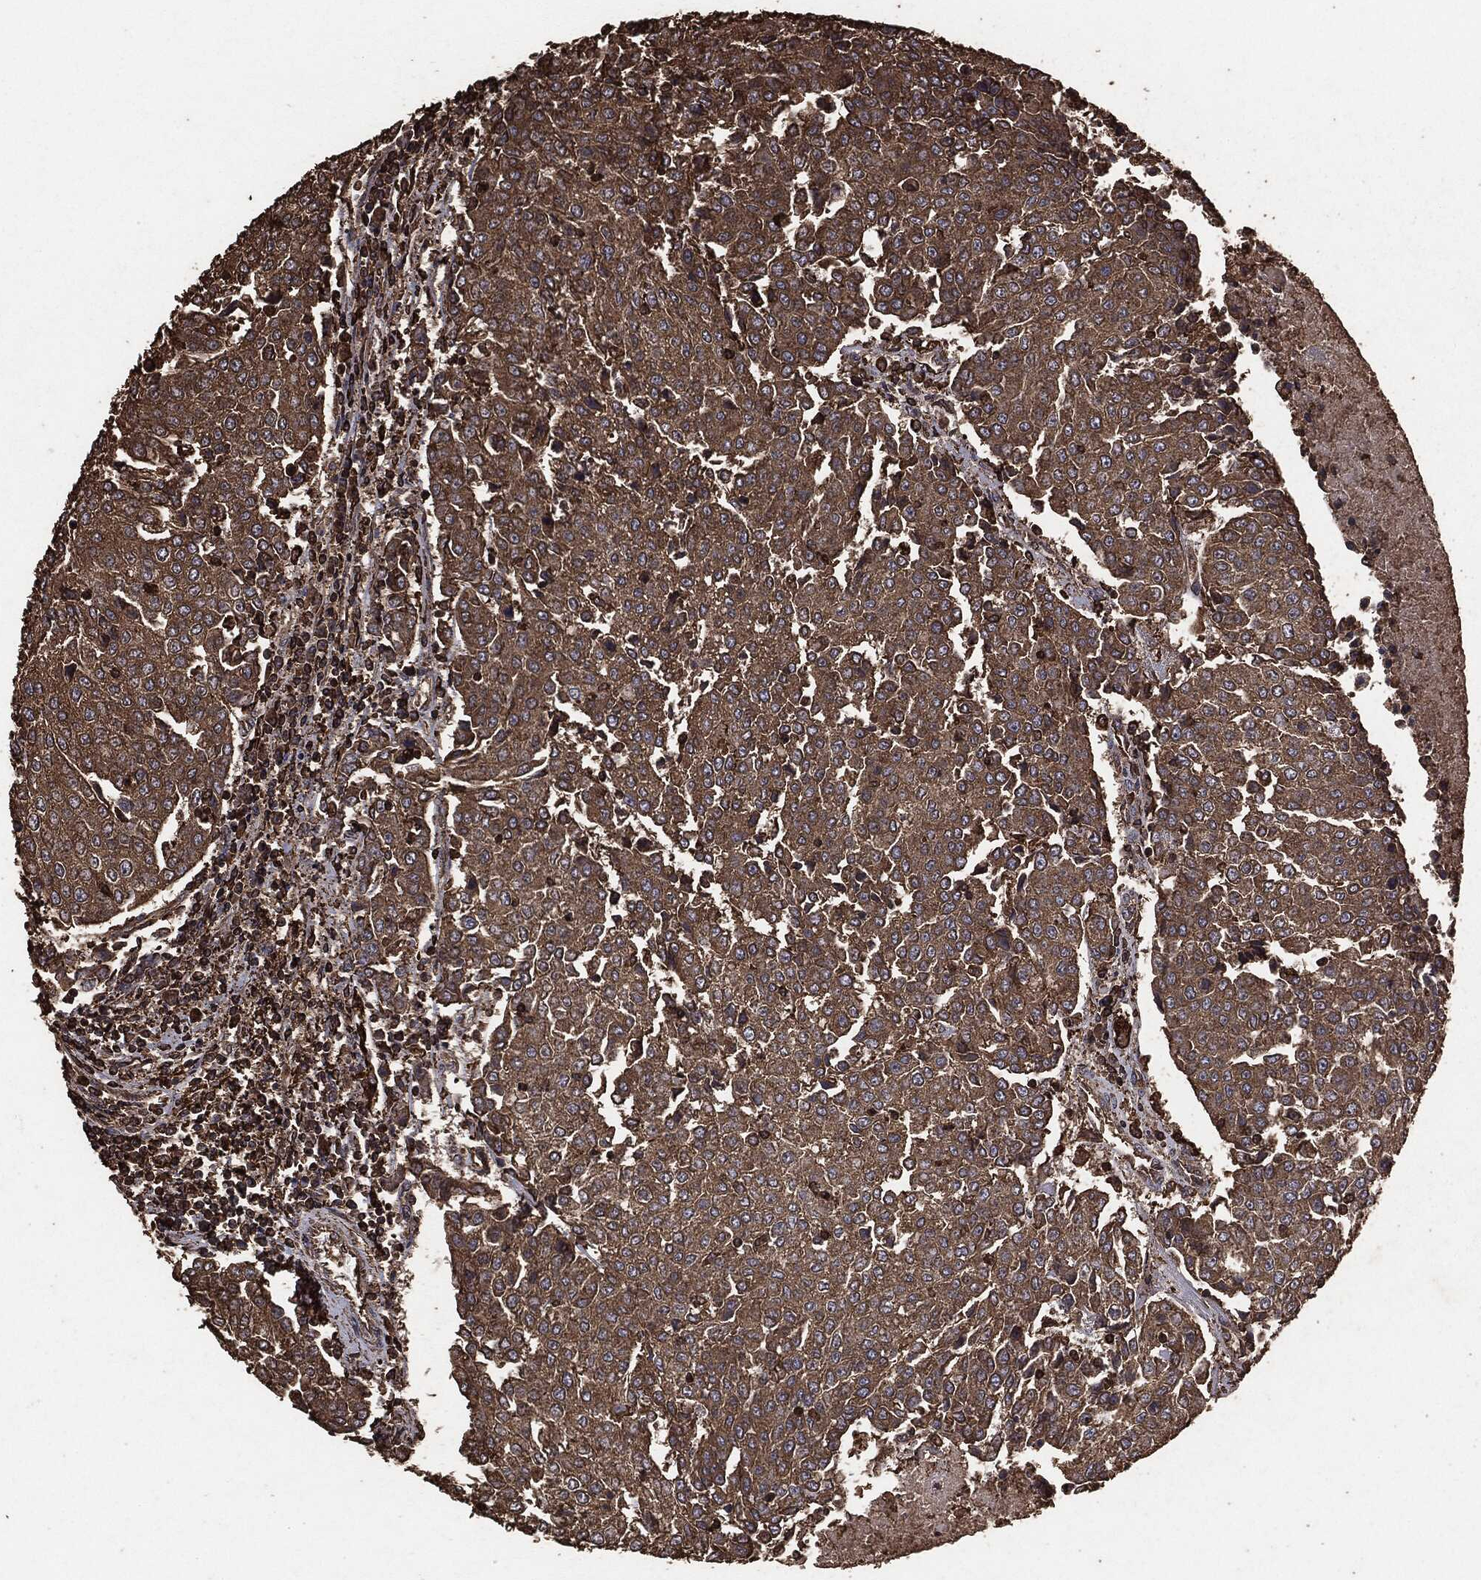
{"staining": {"intensity": "moderate", "quantity": ">75%", "location": "cytoplasmic/membranous"}, "tissue": "urothelial cancer", "cell_type": "Tumor cells", "image_type": "cancer", "snomed": [{"axis": "morphology", "description": "Urothelial carcinoma, High grade"}, {"axis": "topography", "description": "Urinary bladder"}], "caption": "Approximately >75% of tumor cells in high-grade urothelial carcinoma show moderate cytoplasmic/membranous protein positivity as visualized by brown immunohistochemical staining.", "gene": "MTOR", "patient": {"sex": "female", "age": 85}}